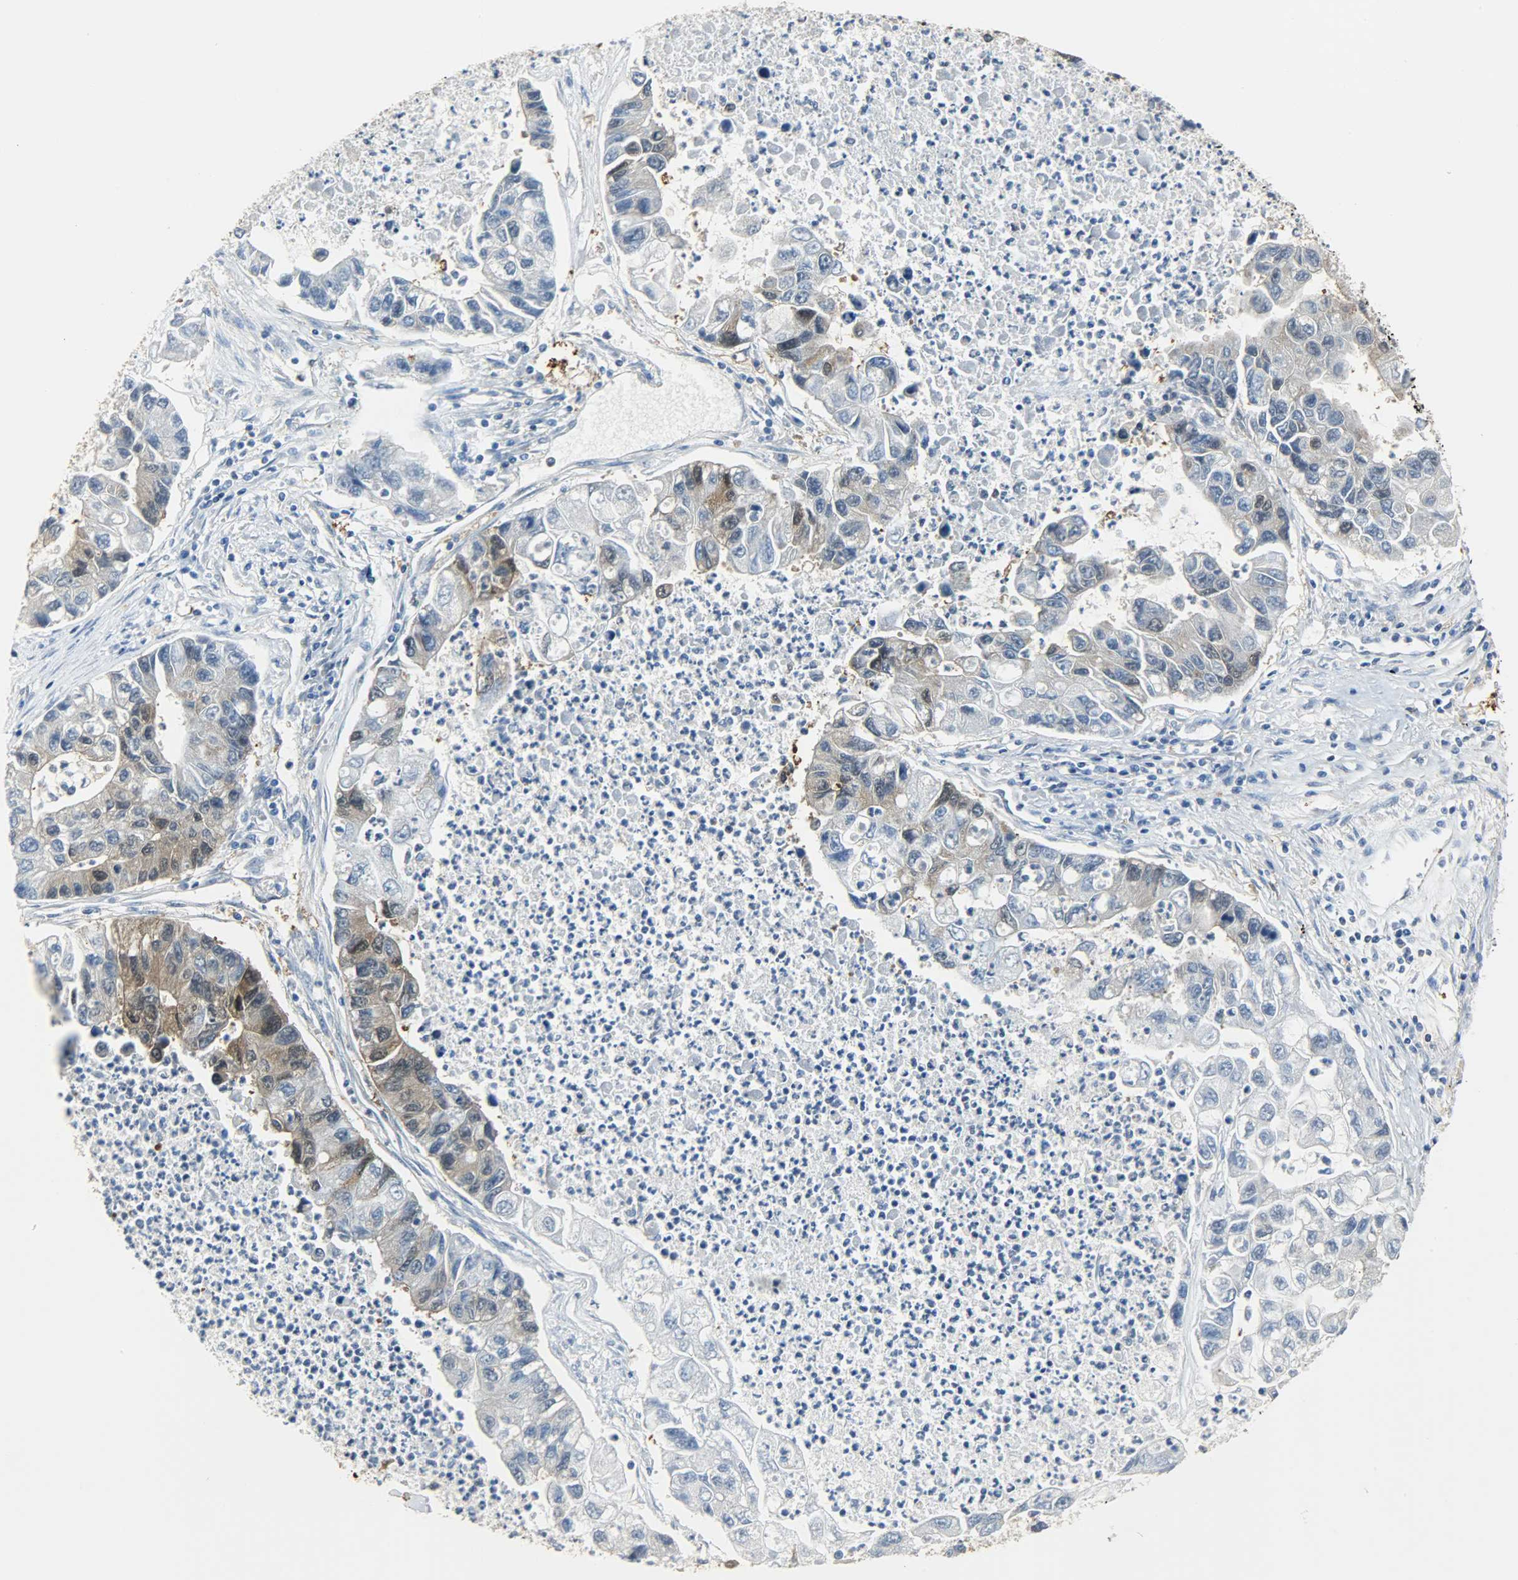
{"staining": {"intensity": "moderate", "quantity": "25%-75%", "location": "cytoplasmic/membranous,nuclear"}, "tissue": "lung cancer", "cell_type": "Tumor cells", "image_type": "cancer", "snomed": [{"axis": "morphology", "description": "Adenocarcinoma, NOS"}, {"axis": "topography", "description": "Lung"}], "caption": "Immunohistochemistry histopathology image of neoplastic tissue: adenocarcinoma (lung) stained using immunohistochemistry (IHC) exhibits medium levels of moderate protein expression localized specifically in the cytoplasmic/membranous and nuclear of tumor cells, appearing as a cytoplasmic/membranous and nuclear brown color.", "gene": "EIF4EBP1", "patient": {"sex": "female", "age": 51}}